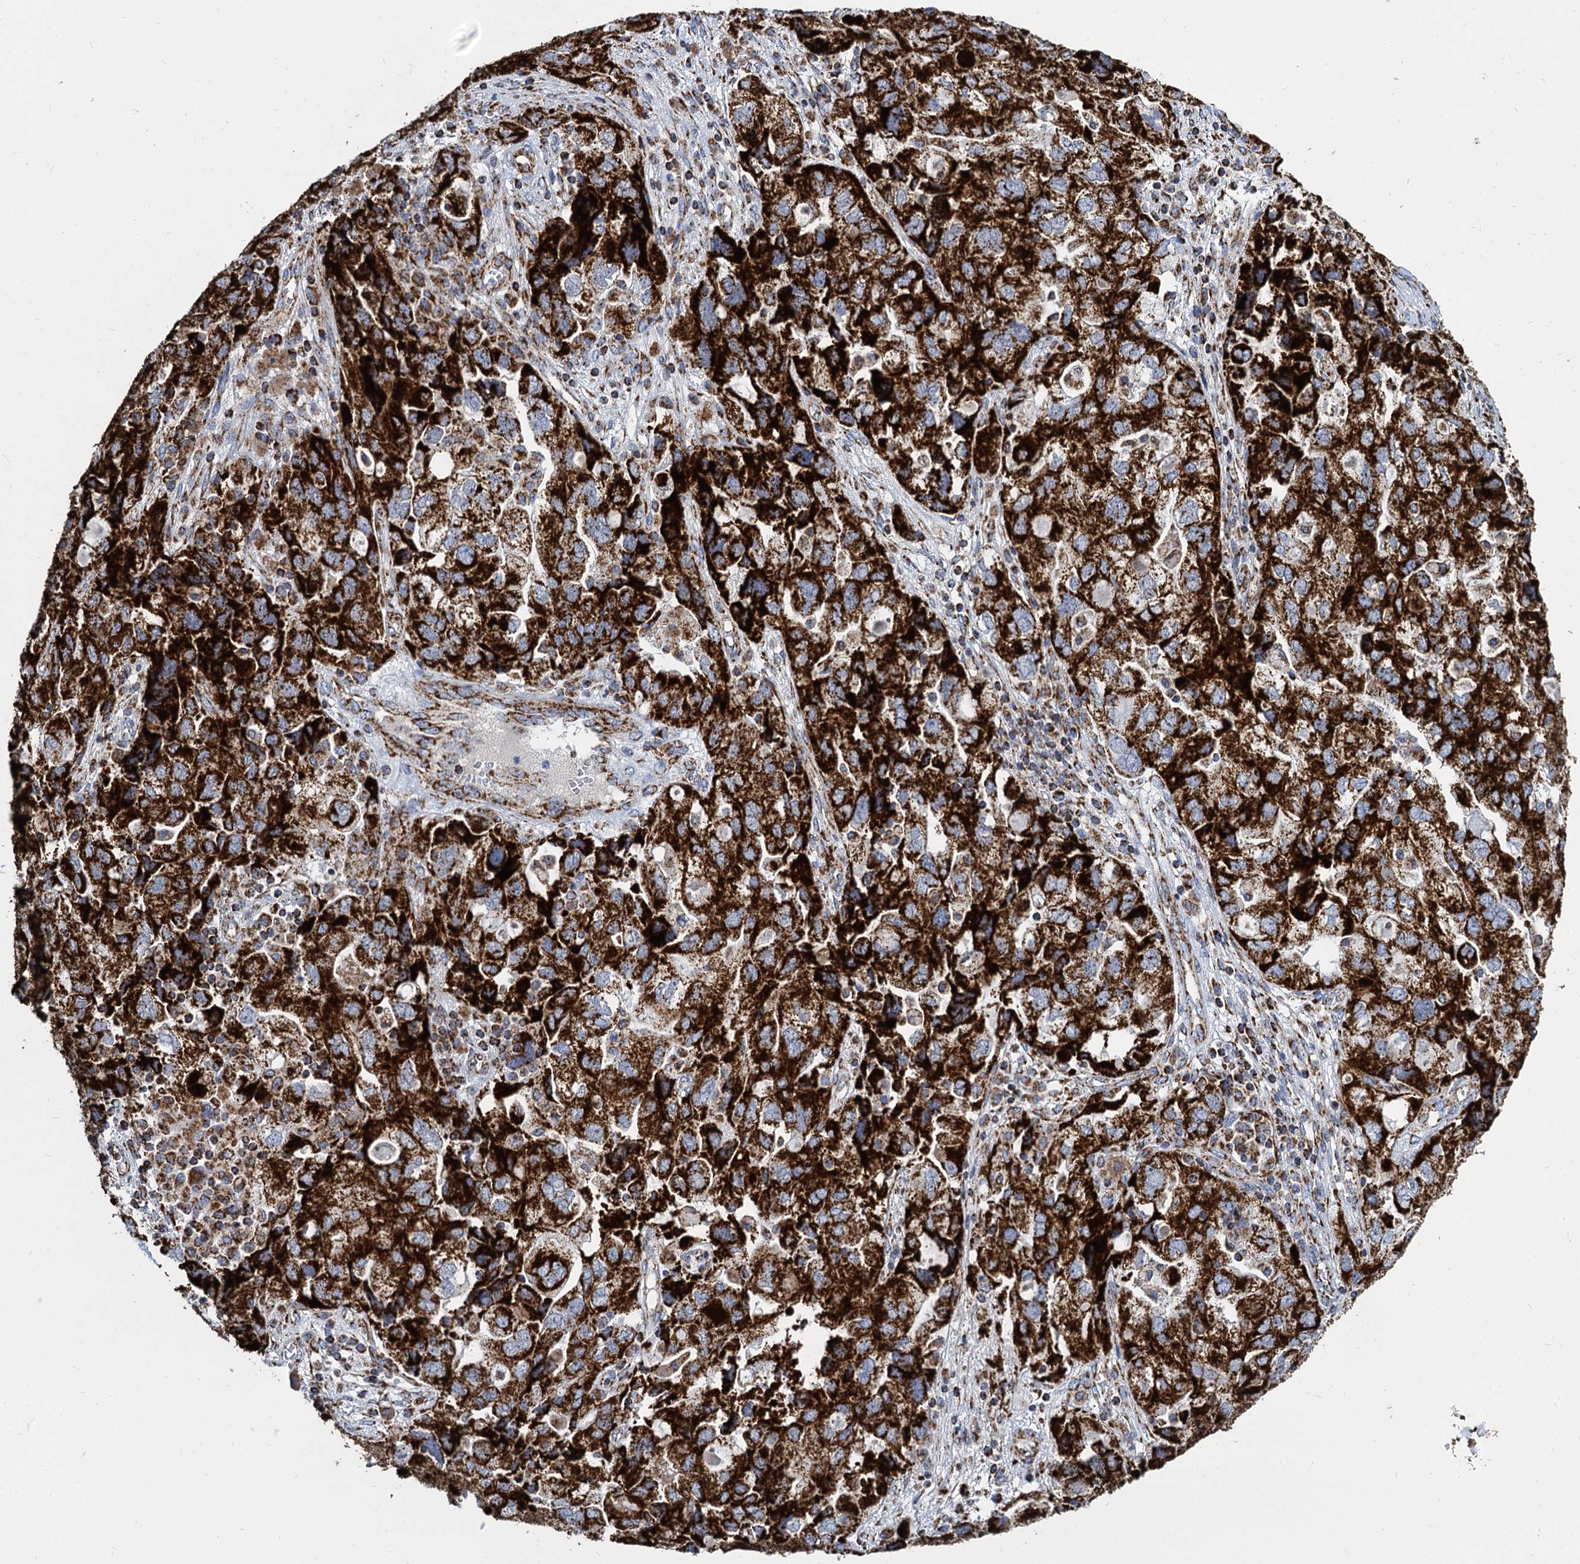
{"staining": {"intensity": "strong", "quantity": ">75%", "location": "cytoplasmic/membranous"}, "tissue": "ovarian cancer", "cell_type": "Tumor cells", "image_type": "cancer", "snomed": [{"axis": "morphology", "description": "Carcinoma, NOS"}, {"axis": "morphology", "description": "Cystadenocarcinoma, serous, NOS"}, {"axis": "topography", "description": "Ovary"}], "caption": "Protein staining of ovarian carcinoma tissue exhibits strong cytoplasmic/membranous positivity in approximately >75% of tumor cells.", "gene": "TIMM10", "patient": {"sex": "female", "age": 69}}